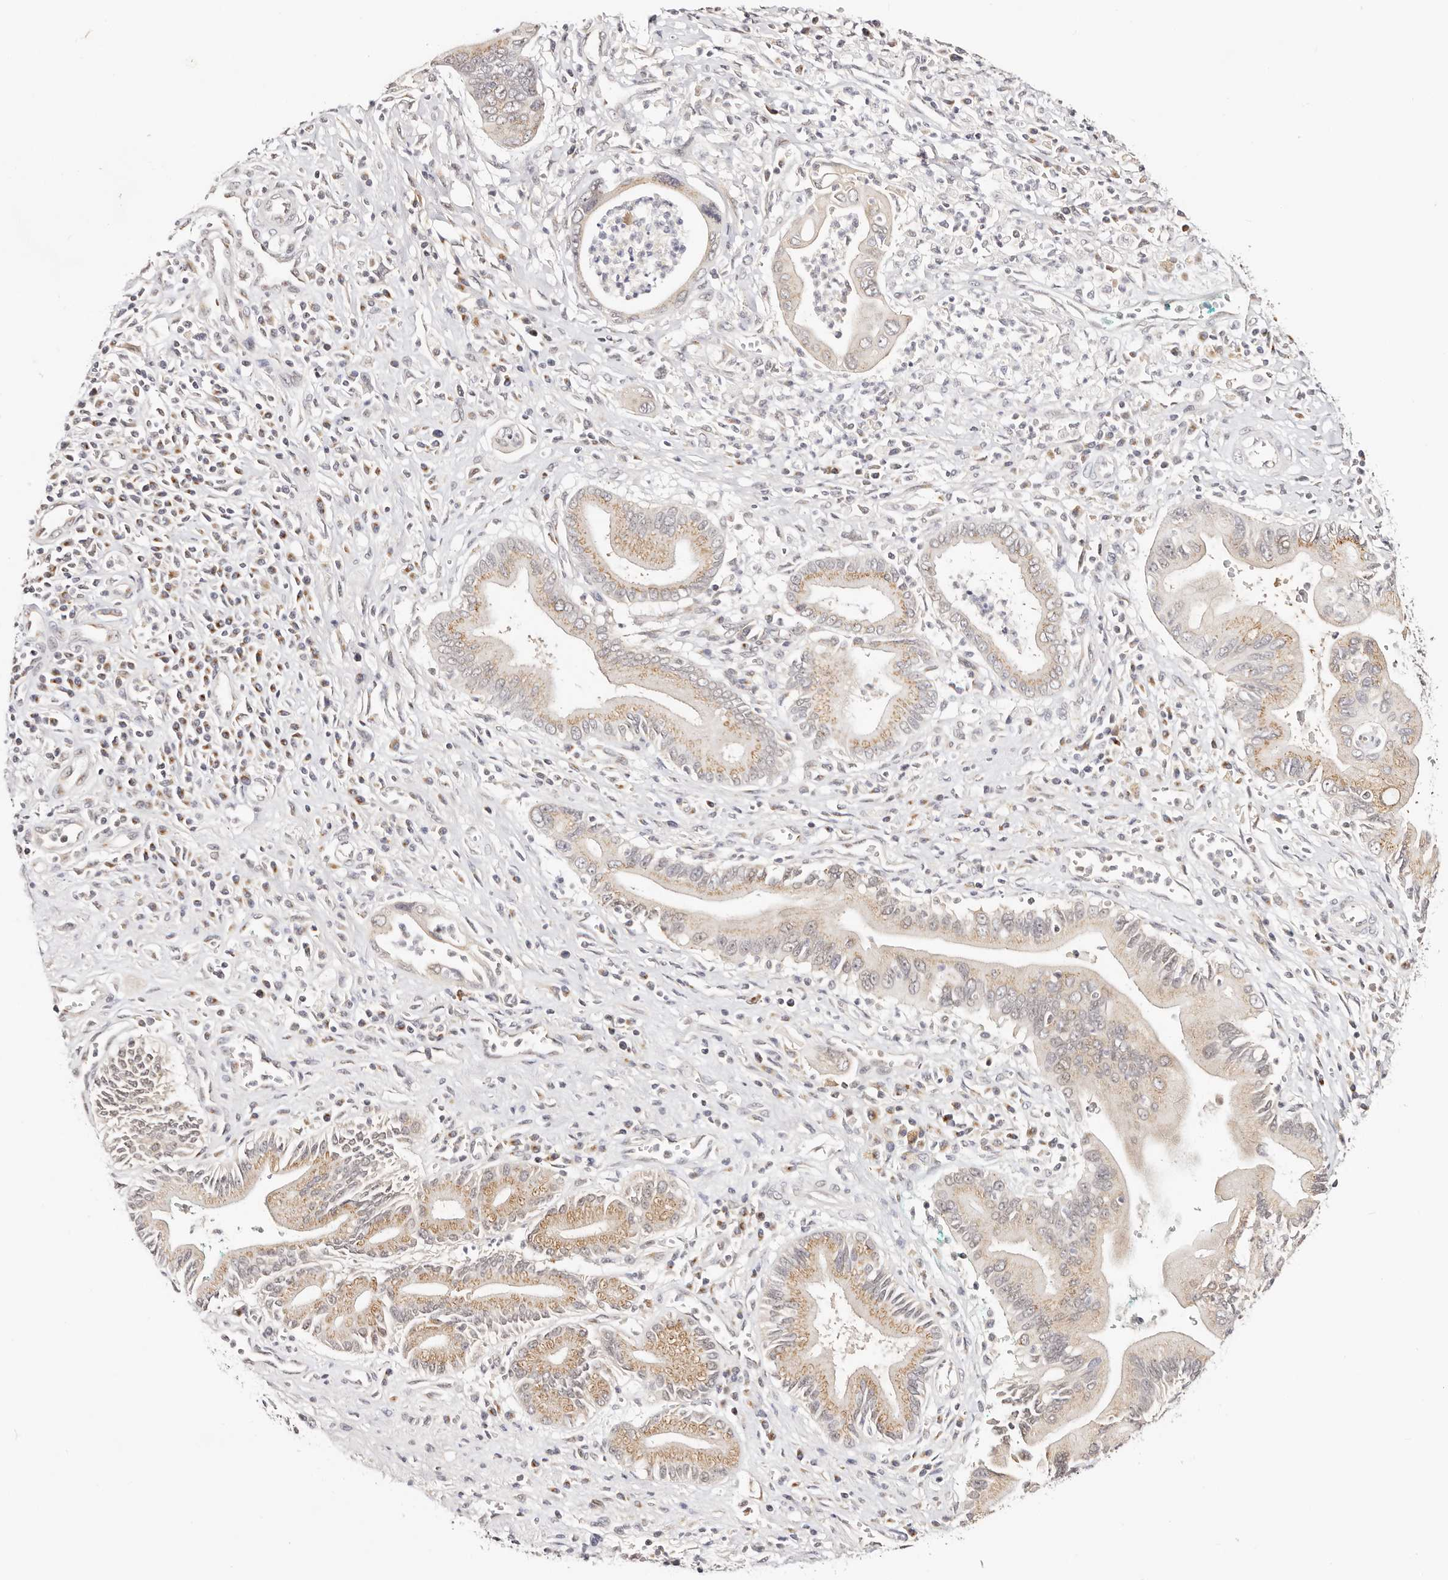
{"staining": {"intensity": "moderate", "quantity": ">75%", "location": "cytoplasmic/membranous"}, "tissue": "pancreatic cancer", "cell_type": "Tumor cells", "image_type": "cancer", "snomed": [{"axis": "morphology", "description": "Adenocarcinoma, NOS"}, {"axis": "topography", "description": "Pancreas"}], "caption": "About >75% of tumor cells in human pancreatic adenocarcinoma exhibit moderate cytoplasmic/membranous protein positivity as visualized by brown immunohistochemical staining.", "gene": "VIPAS39", "patient": {"sex": "male", "age": 78}}